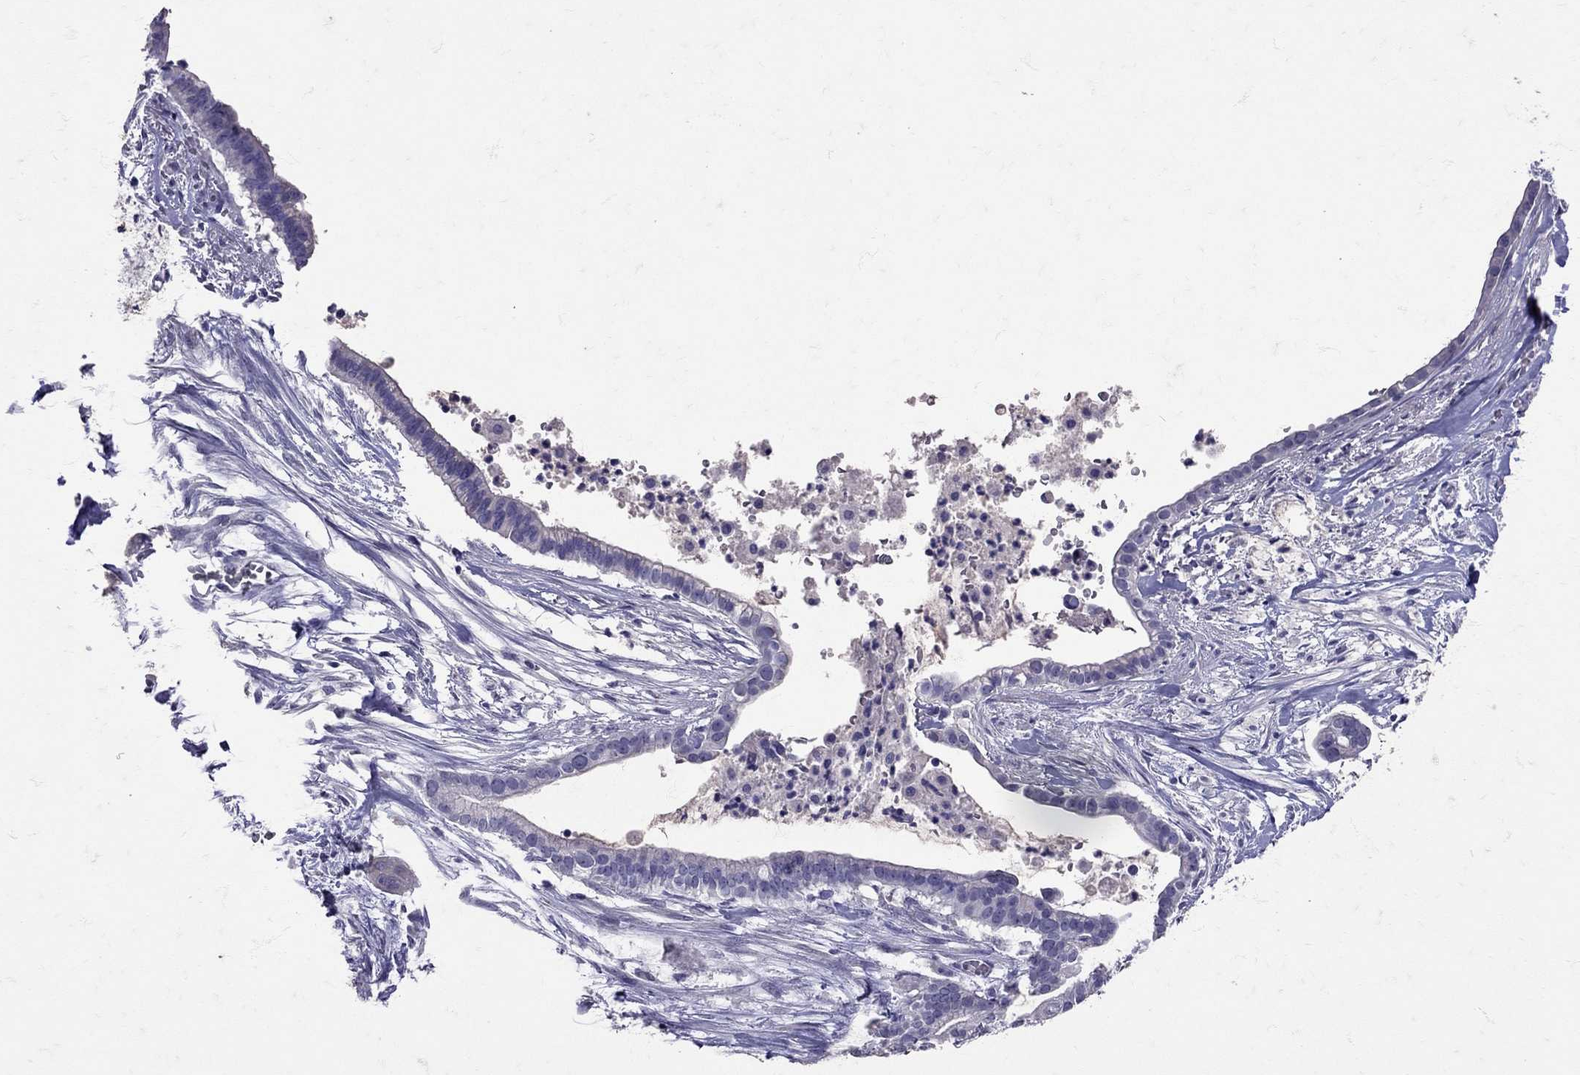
{"staining": {"intensity": "negative", "quantity": "none", "location": "none"}, "tissue": "pancreatic cancer", "cell_type": "Tumor cells", "image_type": "cancer", "snomed": [{"axis": "morphology", "description": "Adenocarcinoma, NOS"}, {"axis": "topography", "description": "Pancreas"}], "caption": "Human pancreatic adenocarcinoma stained for a protein using immunohistochemistry (IHC) exhibits no staining in tumor cells.", "gene": "SST", "patient": {"sex": "male", "age": 61}}